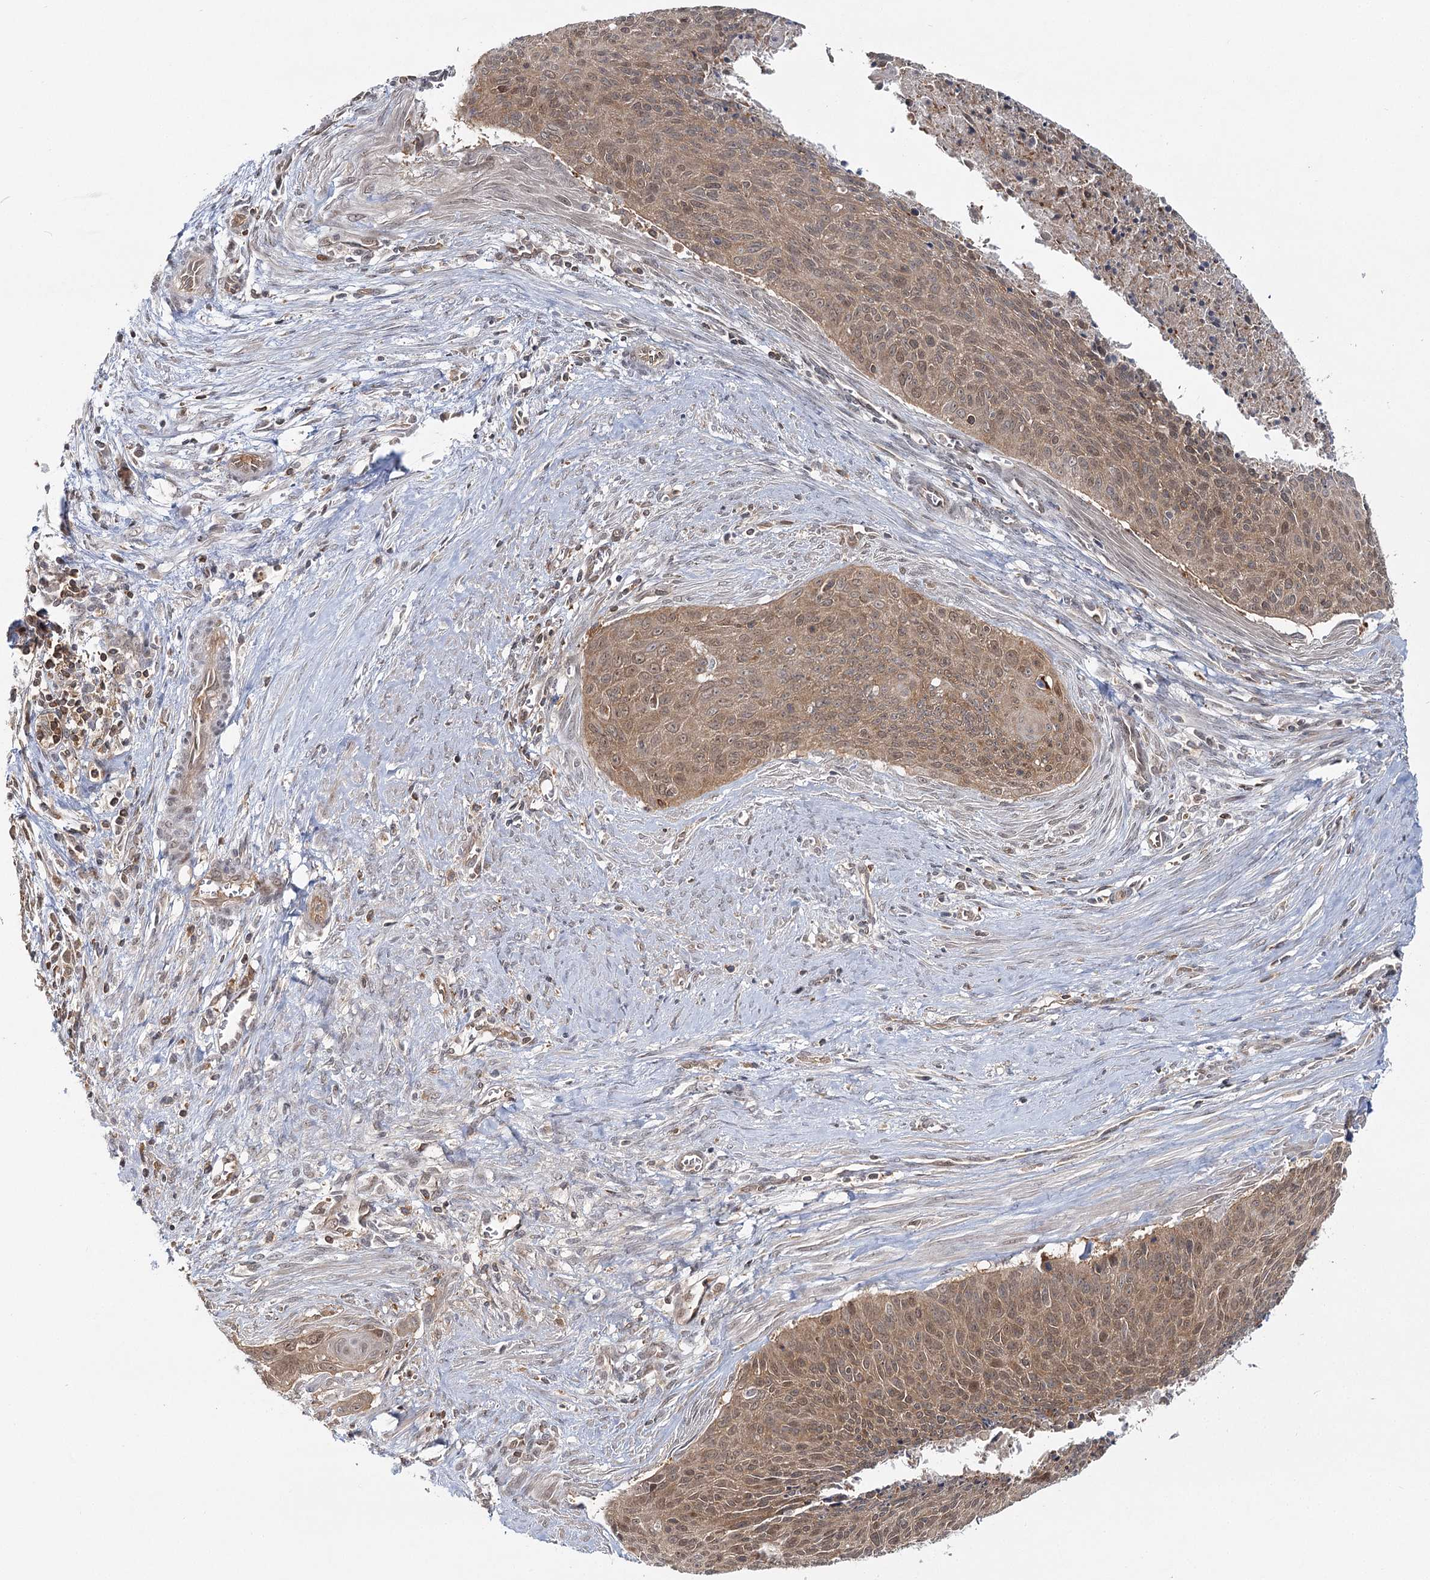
{"staining": {"intensity": "moderate", "quantity": ">75%", "location": "cytoplasmic/membranous,nuclear"}, "tissue": "cervical cancer", "cell_type": "Tumor cells", "image_type": "cancer", "snomed": [{"axis": "morphology", "description": "Squamous cell carcinoma, NOS"}, {"axis": "topography", "description": "Cervix"}], "caption": "The immunohistochemical stain highlights moderate cytoplasmic/membranous and nuclear positivity in tumor cells of cervical cancer (squamous cell carcinoma) tissue.", "gene": "FAM120B", "patient": {"sex": "female", "age": 55}}